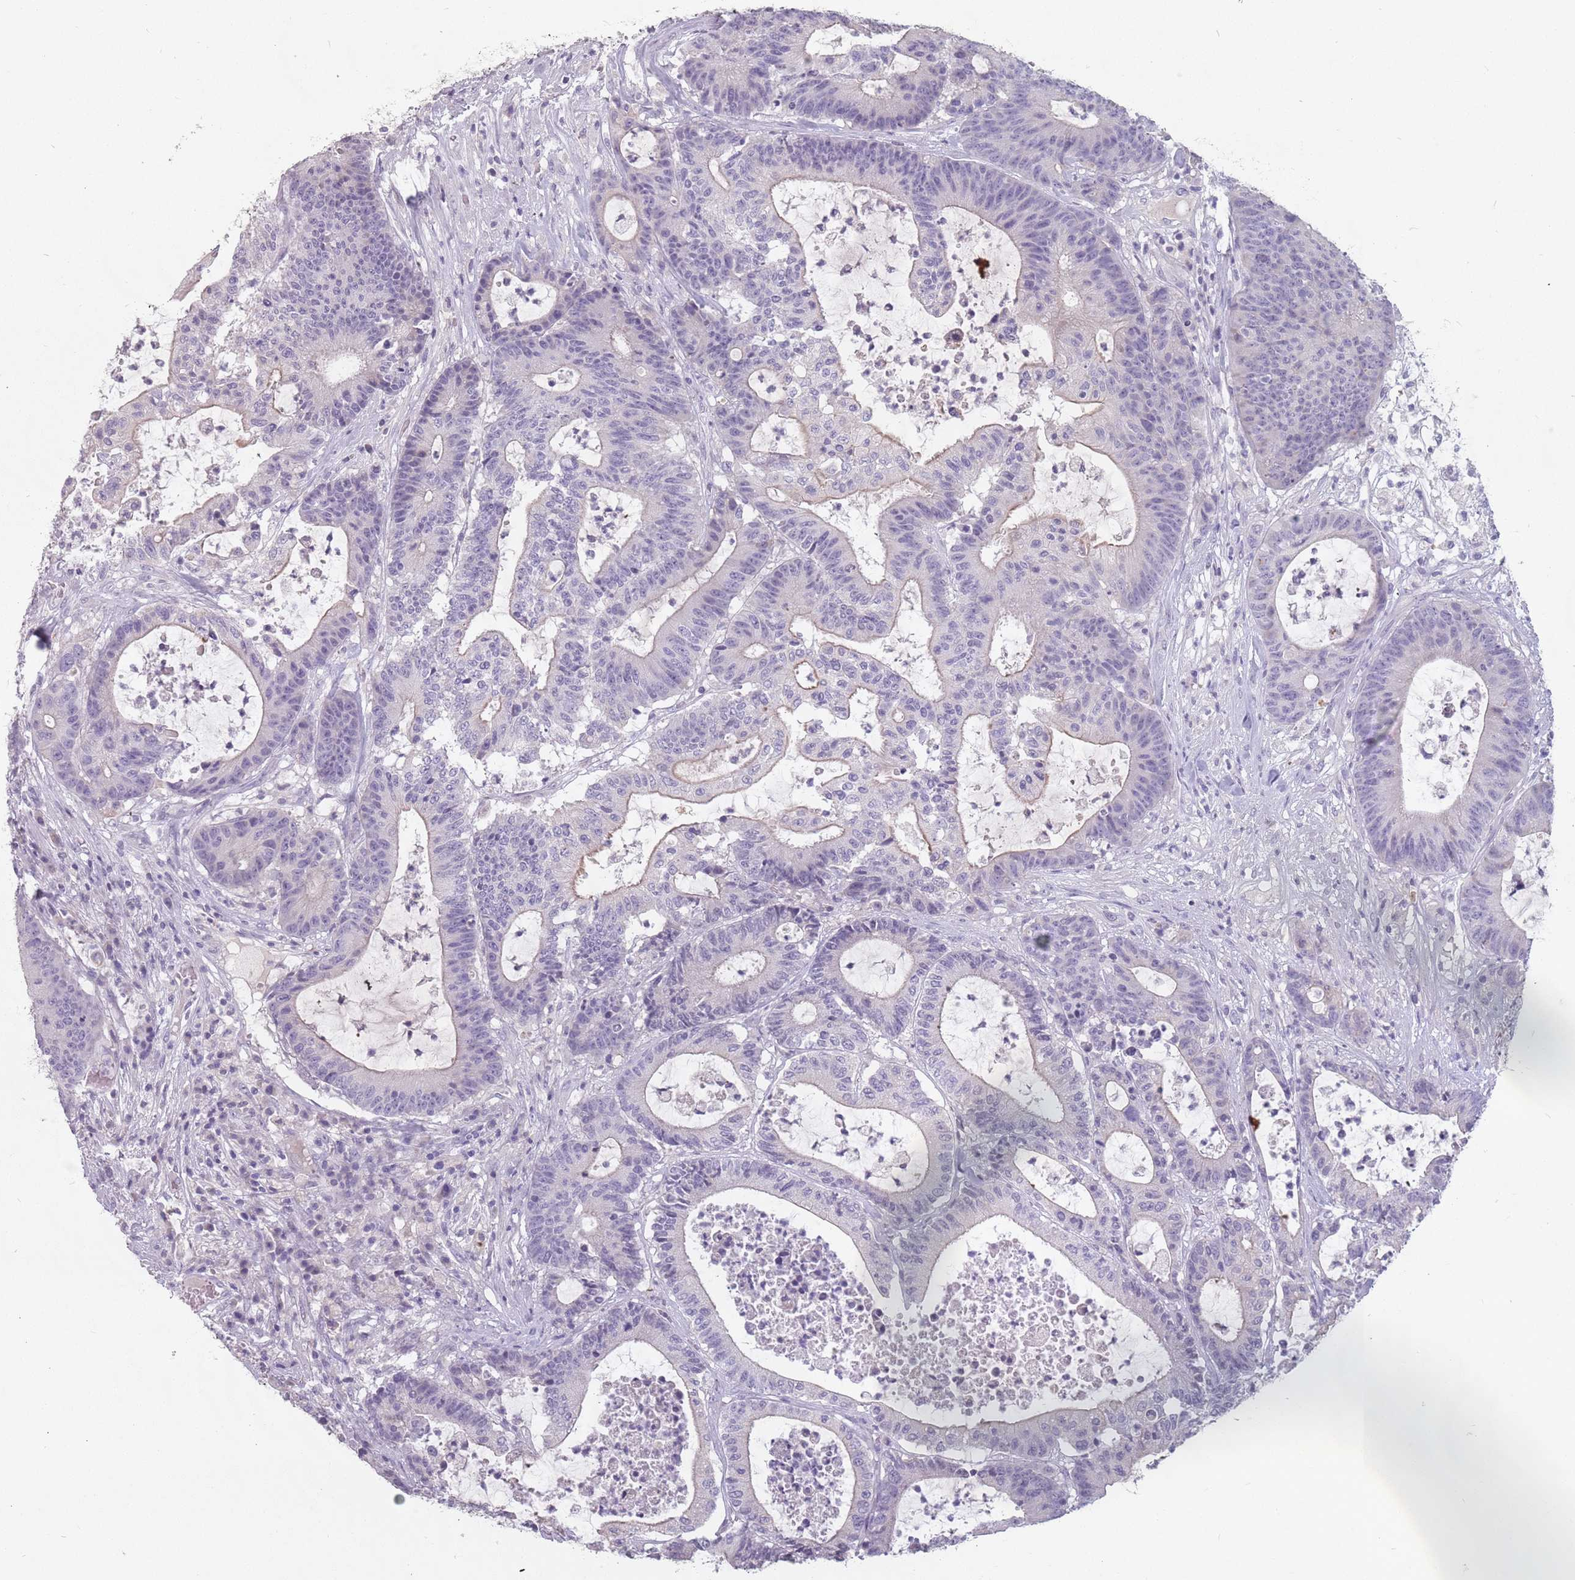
{"staining": {"intensity": "negative", "quantity": "none", "location": "none"}, "tissue": "colorectal cancer", "cell_type": "Tumor cells", "image_type": "cancer", "snomed": [{"axis": "morphology", "description": "Adenocarcinoma, NOS"}, {"axis": "topography", "description": "Colon"}], "caption": "Image shows no protein expression in tumor cells of colorectal cancer tissue. Brightfield microscopy of immunohistochemistry stained with DAB (brown) and hematoxylin (blue), captured at high magnification.", "gene": "CEP19", "patient": {"sex": "female", "age": 84}}